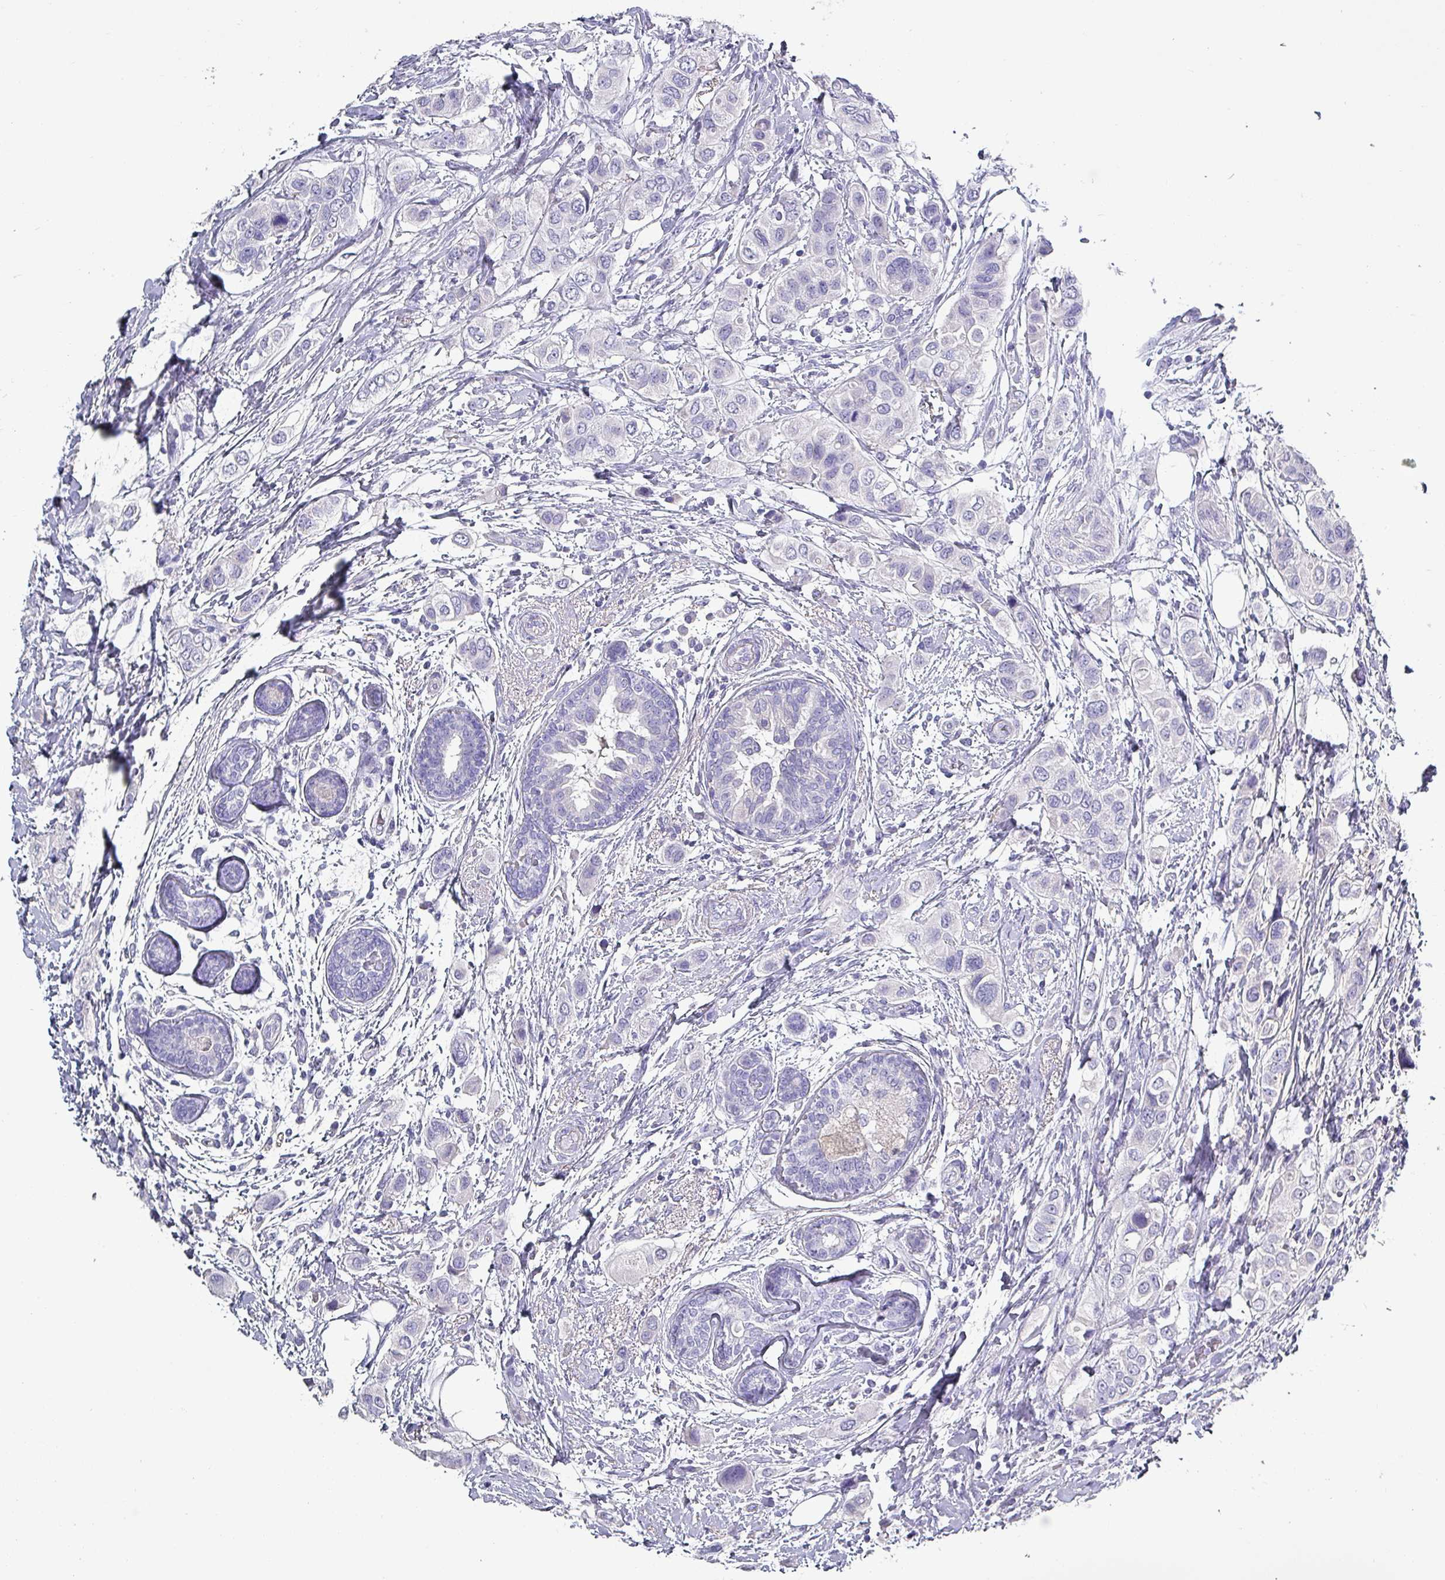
{"staining": {"intensity": "negative", "quantity": "none", "location": "none"}, "tissue": "breast cancer", "cell_type": "Tumor cells", "image_type": "cancer", "snomed": [{"axis": "morphology", "description": "Lobular carcinoma"}, {"axis": "topography", "description": "Breast"}], "caption": "This histopathology image is of breast cancer stained with IHC to label a protein in brown with the nuclei are counter-stained blue. There is no staining in tumor cells.", "gene": "INS-IGF2", "patient": {"sex": "female", "age": 51}}